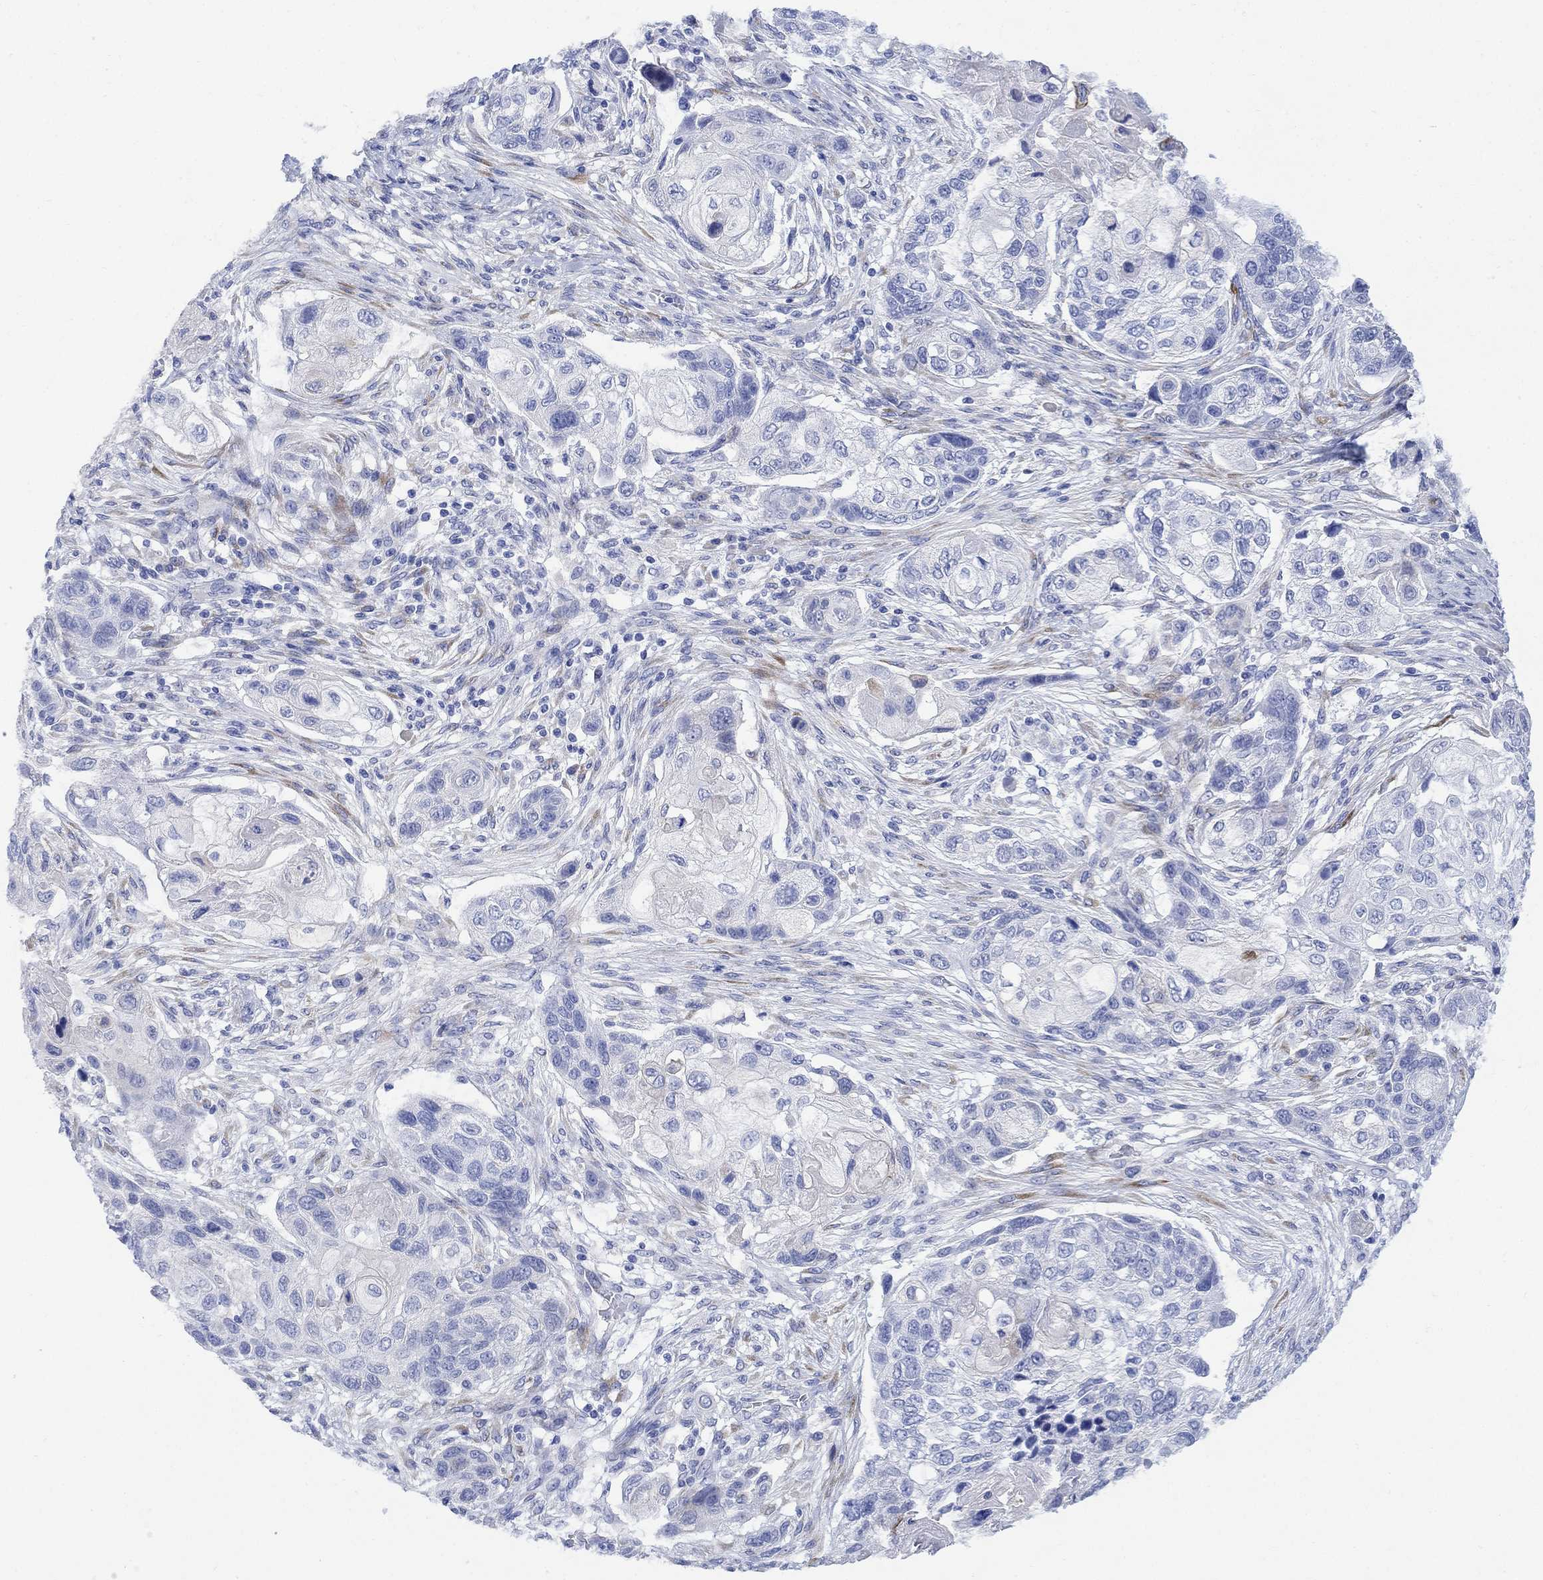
{"staining": {"intensity": "negative", "quantity": "none", "location": "none"}, "tissue": "lung cancer", "cell_type": "Tumor cells", "image_type": "cancer", "snomed": [{"axis": "morphology", "description": "Normal tissue, NOS"}, {"axis": "morphology", "description": "Squamous cell carcinoma, NOS"}, {"axis": "topography", "description": "Bronchus"}, {"axis": "topography", "description": "Lung"}], "caption": "IHC micrograph of neoplastic tissue: lung cancer (squamous cell carcinoma) stained with DAB (3,3'-diaminobenzidine) displays no significant protein positivity in tumor cells.", "gene": "MYL1", "patient": {"sex": "male", "age": 69}}